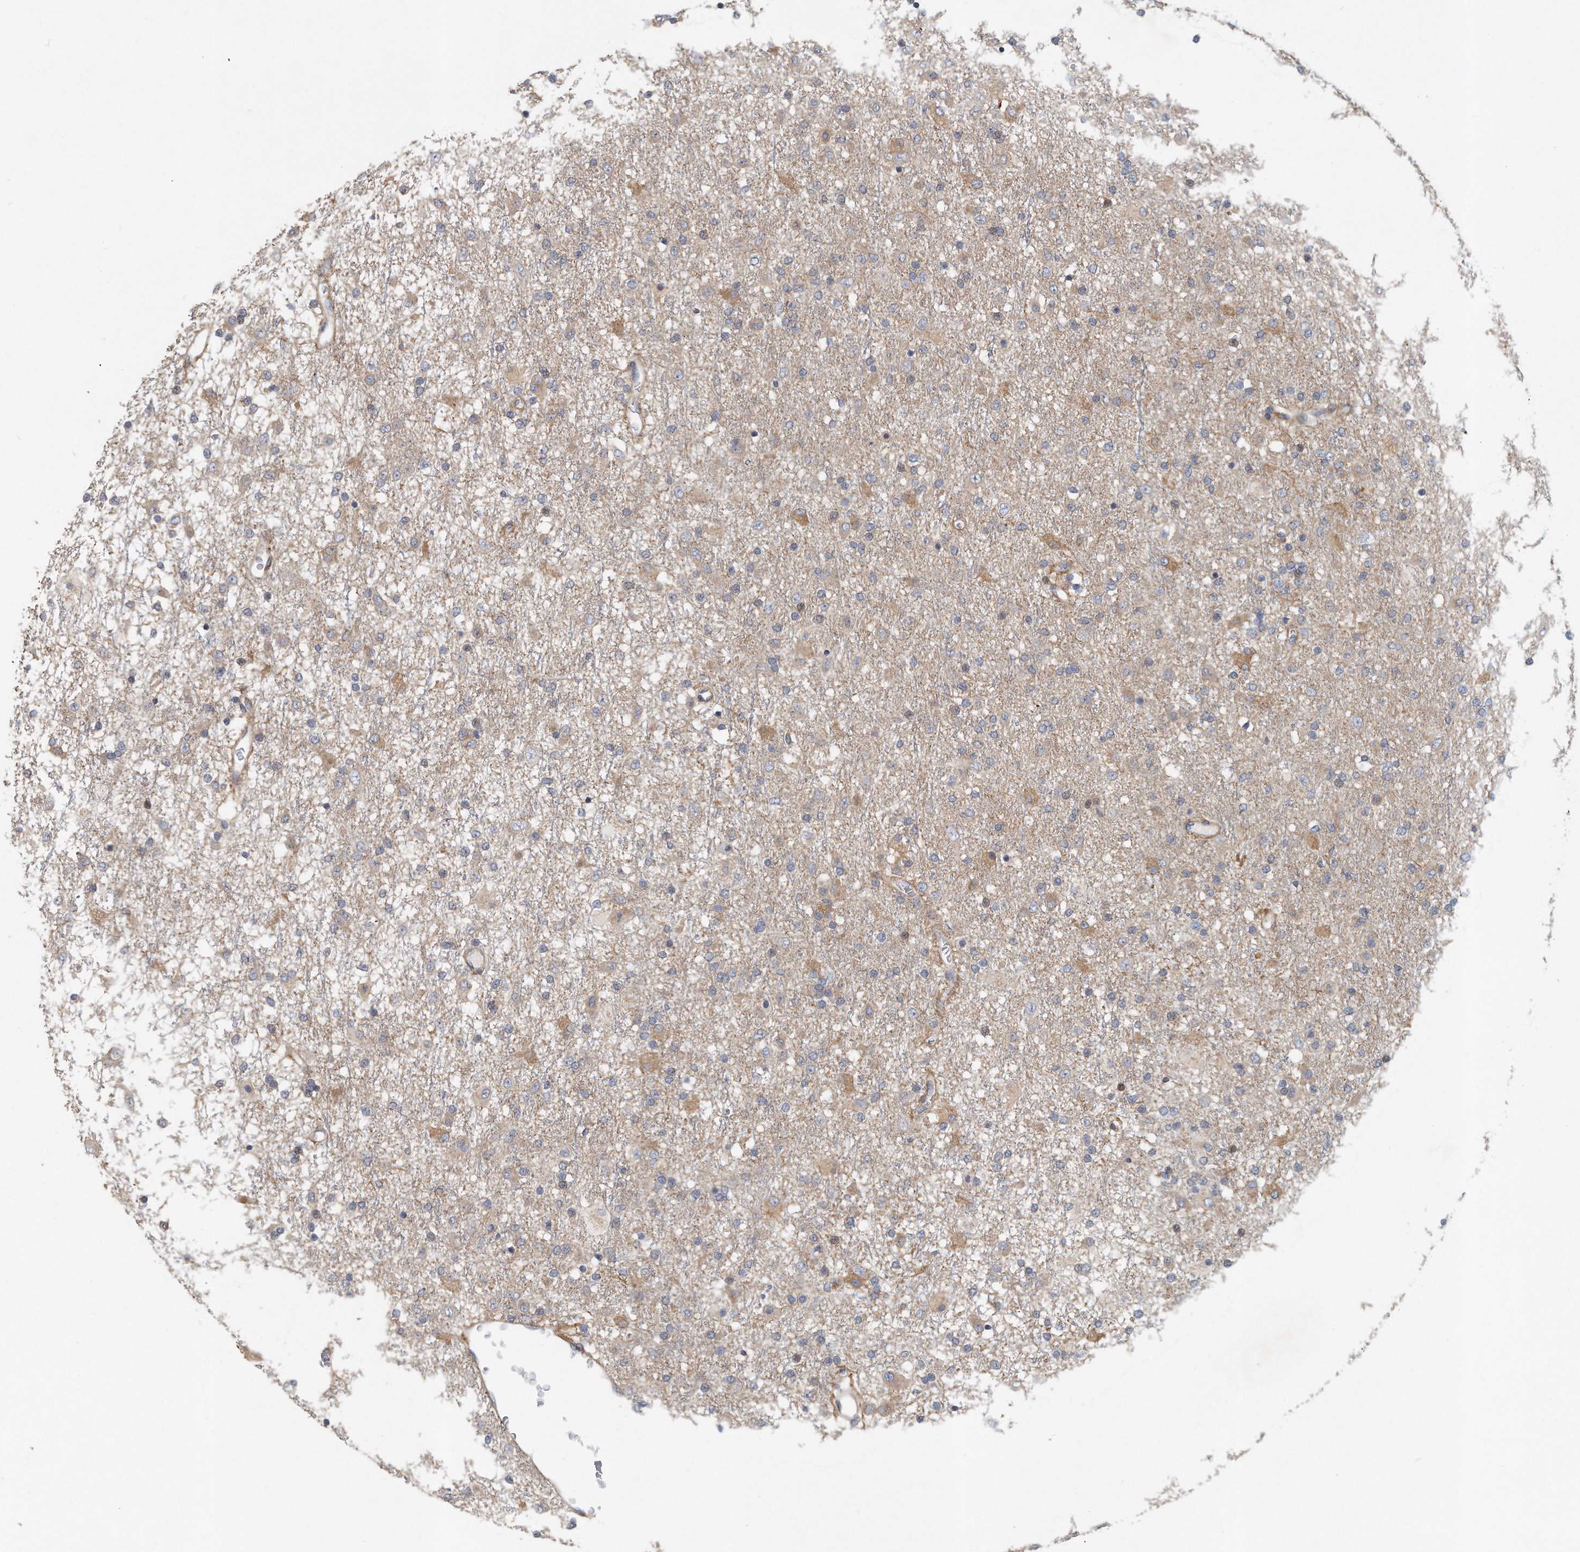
{"staining": {"intensity": "weak", "quantity": ">75%", "location": "cytoplasmic/membranous"}, "tissue": "glioma", "cell_type": "Tumor cells", "image_type": "cancer", "snomed": [{"axis": "morphology", "description": "Glioma, malignant, Low grade"}, {"axis": "topography", "description": "Brain"}], "caption": "There is low levels of weak cytoplasmic/membranous expression in tumor cells of glioma, as demonstrated by immunohistochemical staining (brown color).", "gene": "PCDH8", "patient": {"sex": "male", "age": 65}}